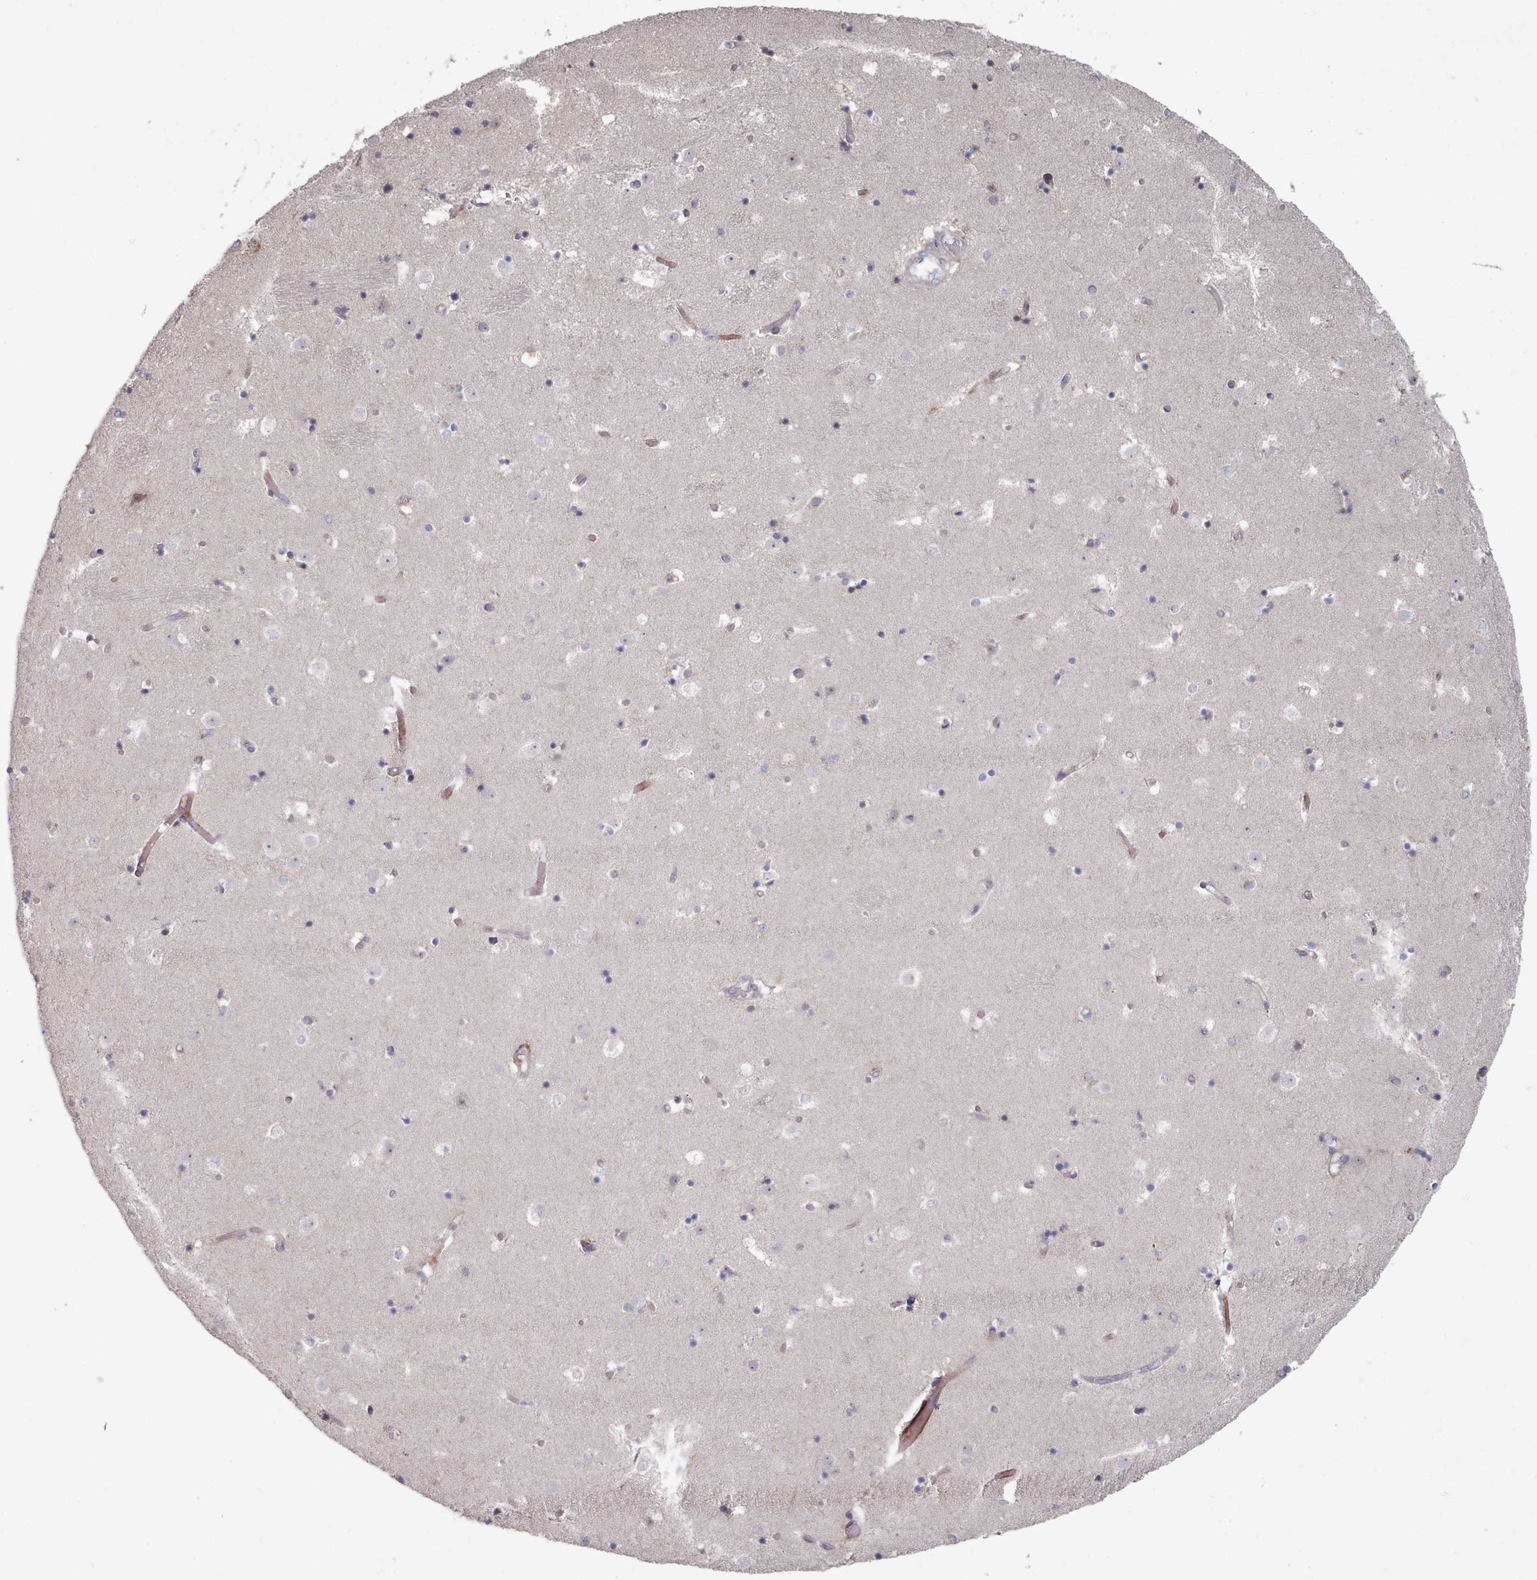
{"staining": {"intensity": "negative", "quantity": "none", "location": "none"}, "tissue": "caudate", "cell_type": "Glial cells", "image_type": "normal", "snomed": [{"axis": "morphology", "description": "Normal tissue, NOS"}, {"axis": "topography", "description": "Lateral ventricle wall"}], "caption": "This is an IHC photomicrograph of benign caudate. There is no staining in glial cells.", "gene": "COL8A2", "patient": {"sex": "female", "age": 52}}